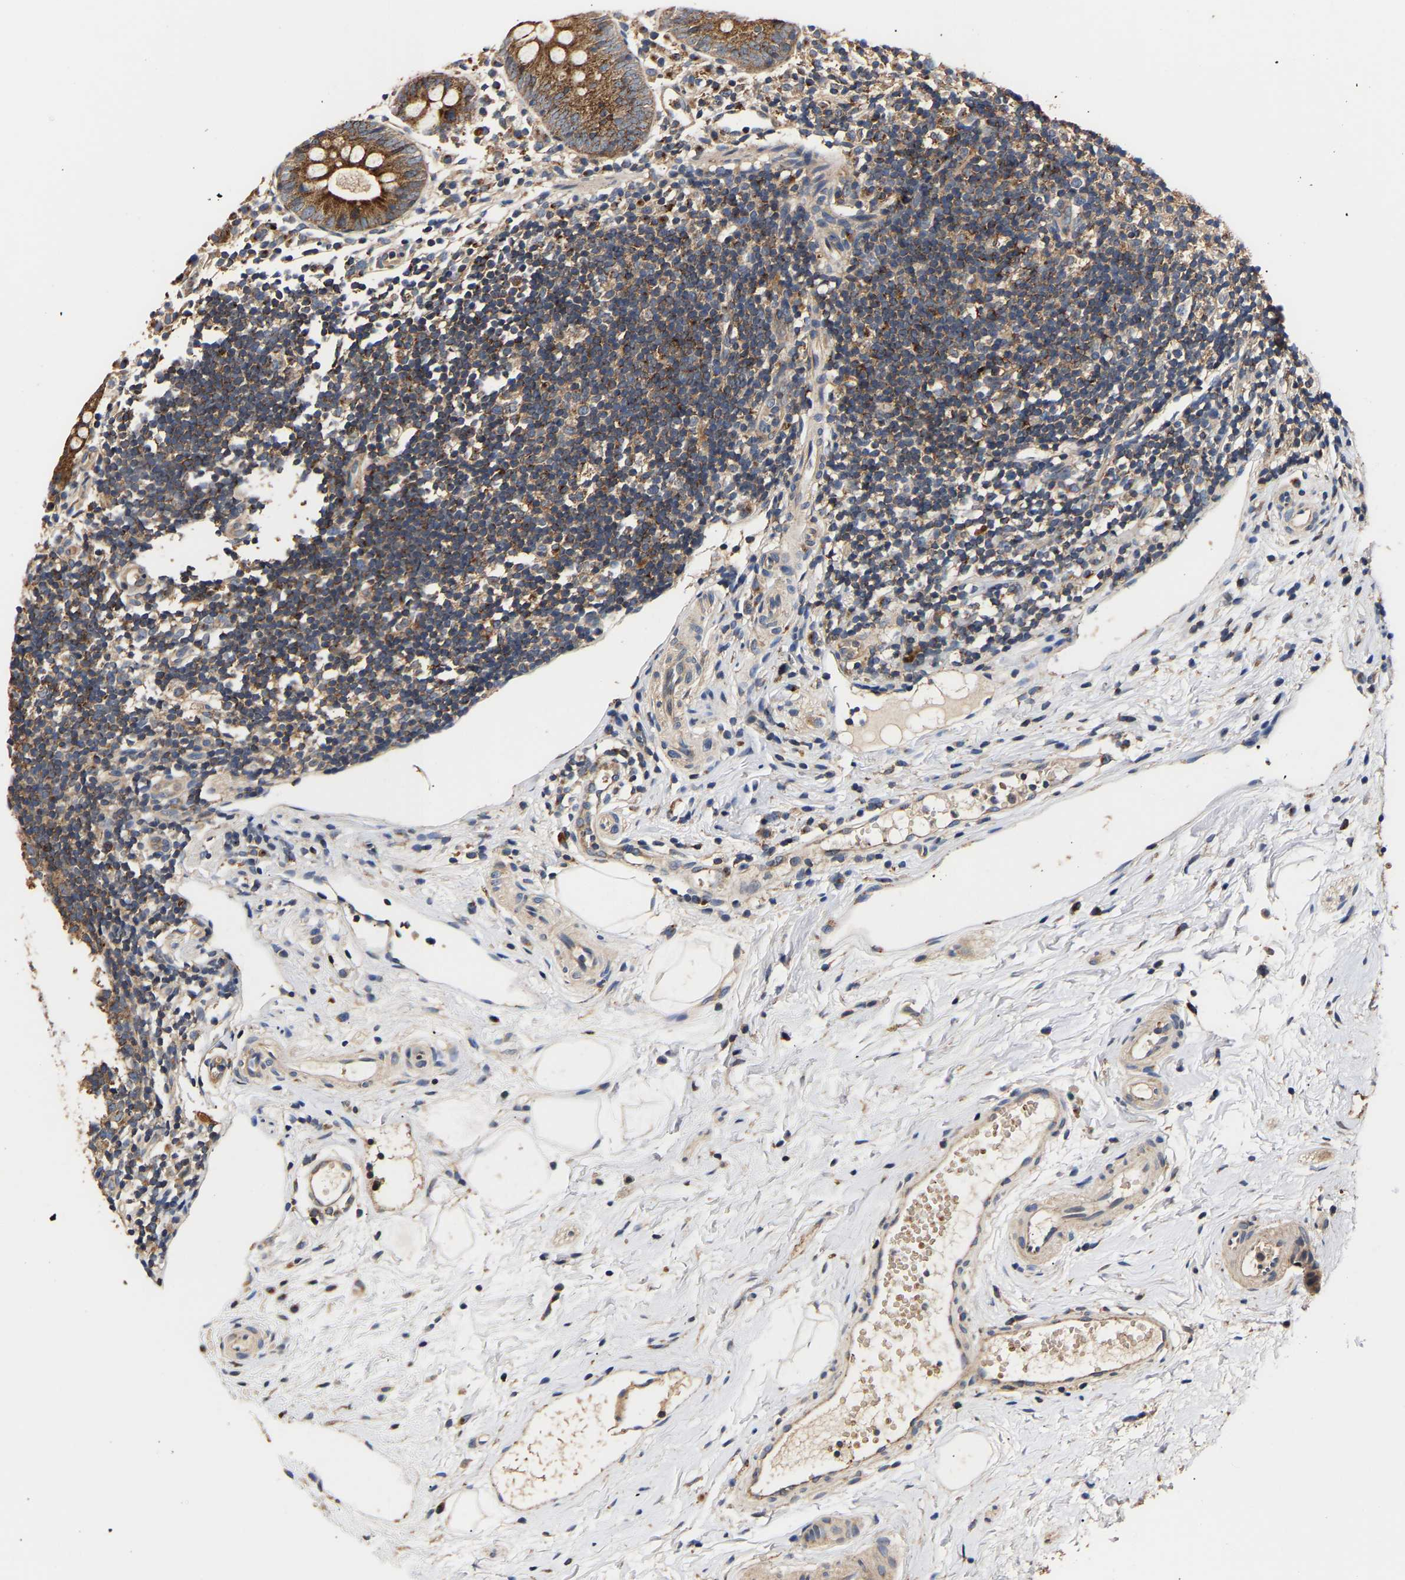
{"staining": {"intensity": "strong", "quantity": ">75%", "location": "cytoplasmic/membranous"}, "tissue": "appendix", "cell_type": "Glandular cells", "image_type": "normal", "snomed": [{"axis": "morphology", "description": "Normal tissue, NOS"}, {"axis": "topography", "description": "Appendix"}], "caption": "DAB immunohistochemical staining of normal appendix demonstrates strong cytoplasmic/membranous protein expression in approximately >75% of glandular cells. The staining was performed using DAB (3,3'-diaminobenzidine) to visualize the protein expression in brown, while the nuclei were stained in blue with hematoxylin (Magnification: 20x).", "gene": "LRBA", "patient": {"sex": "female", "age": 20}}